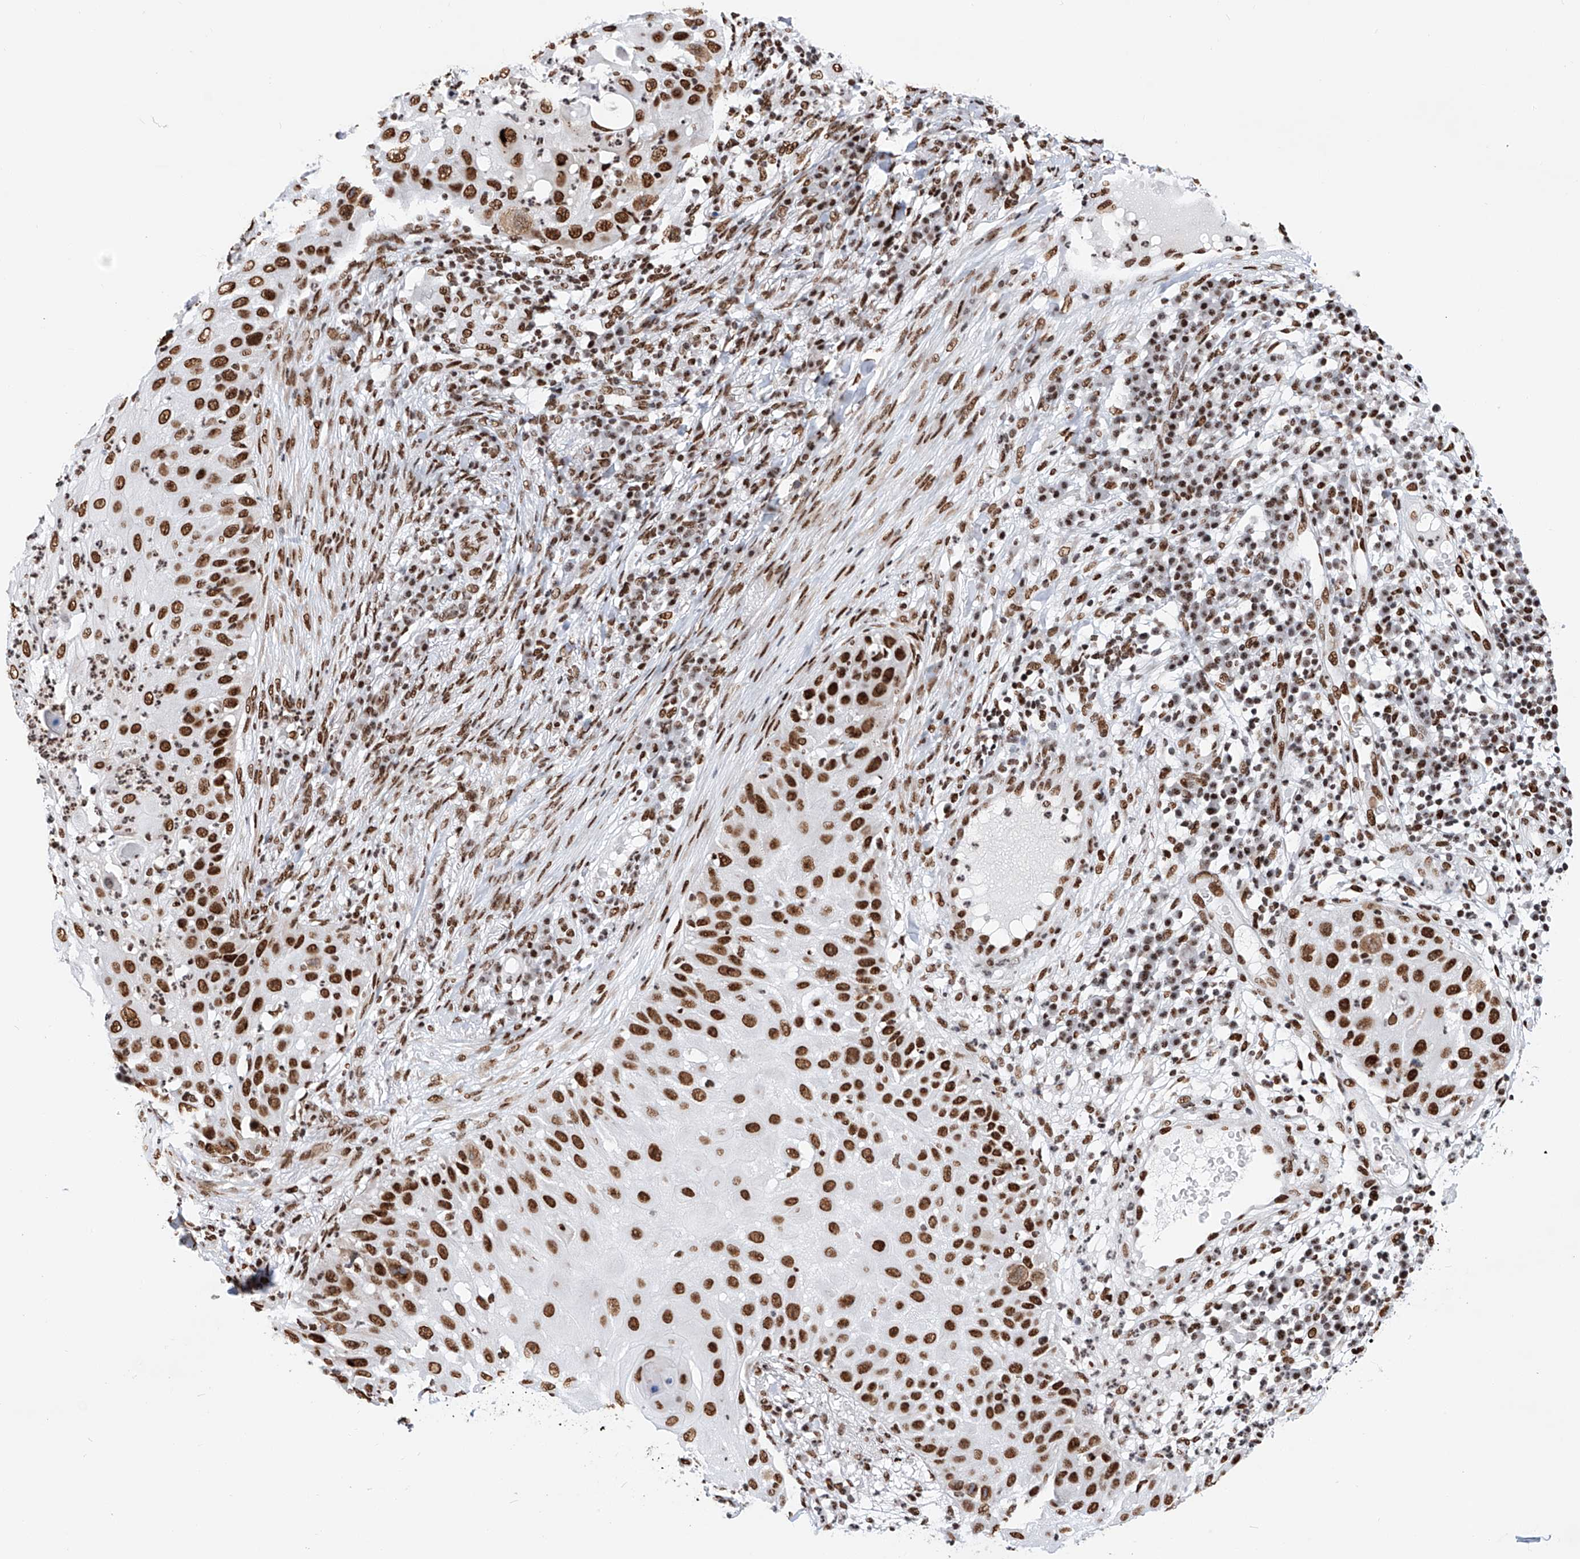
{"staining": {"intensity": "strong", "quantity": ">75%", "location": "nuclear"}, "tissue": "skin cancer", "cell_type": "Tumor cells", "image_type": "cancer", "snomed": [{"axis": "morphology", "description": "Squamous cell carcinoma, NOS"}, {"axis": "topography", "description": "Skin"}], "caption": "Skin cancer stained with a brown dye reveals strong nuclear positive positivity in approximately >75% of tumor cells.", "gene": "SRSF6", "patient": {"sex": "female", "age": 44}}